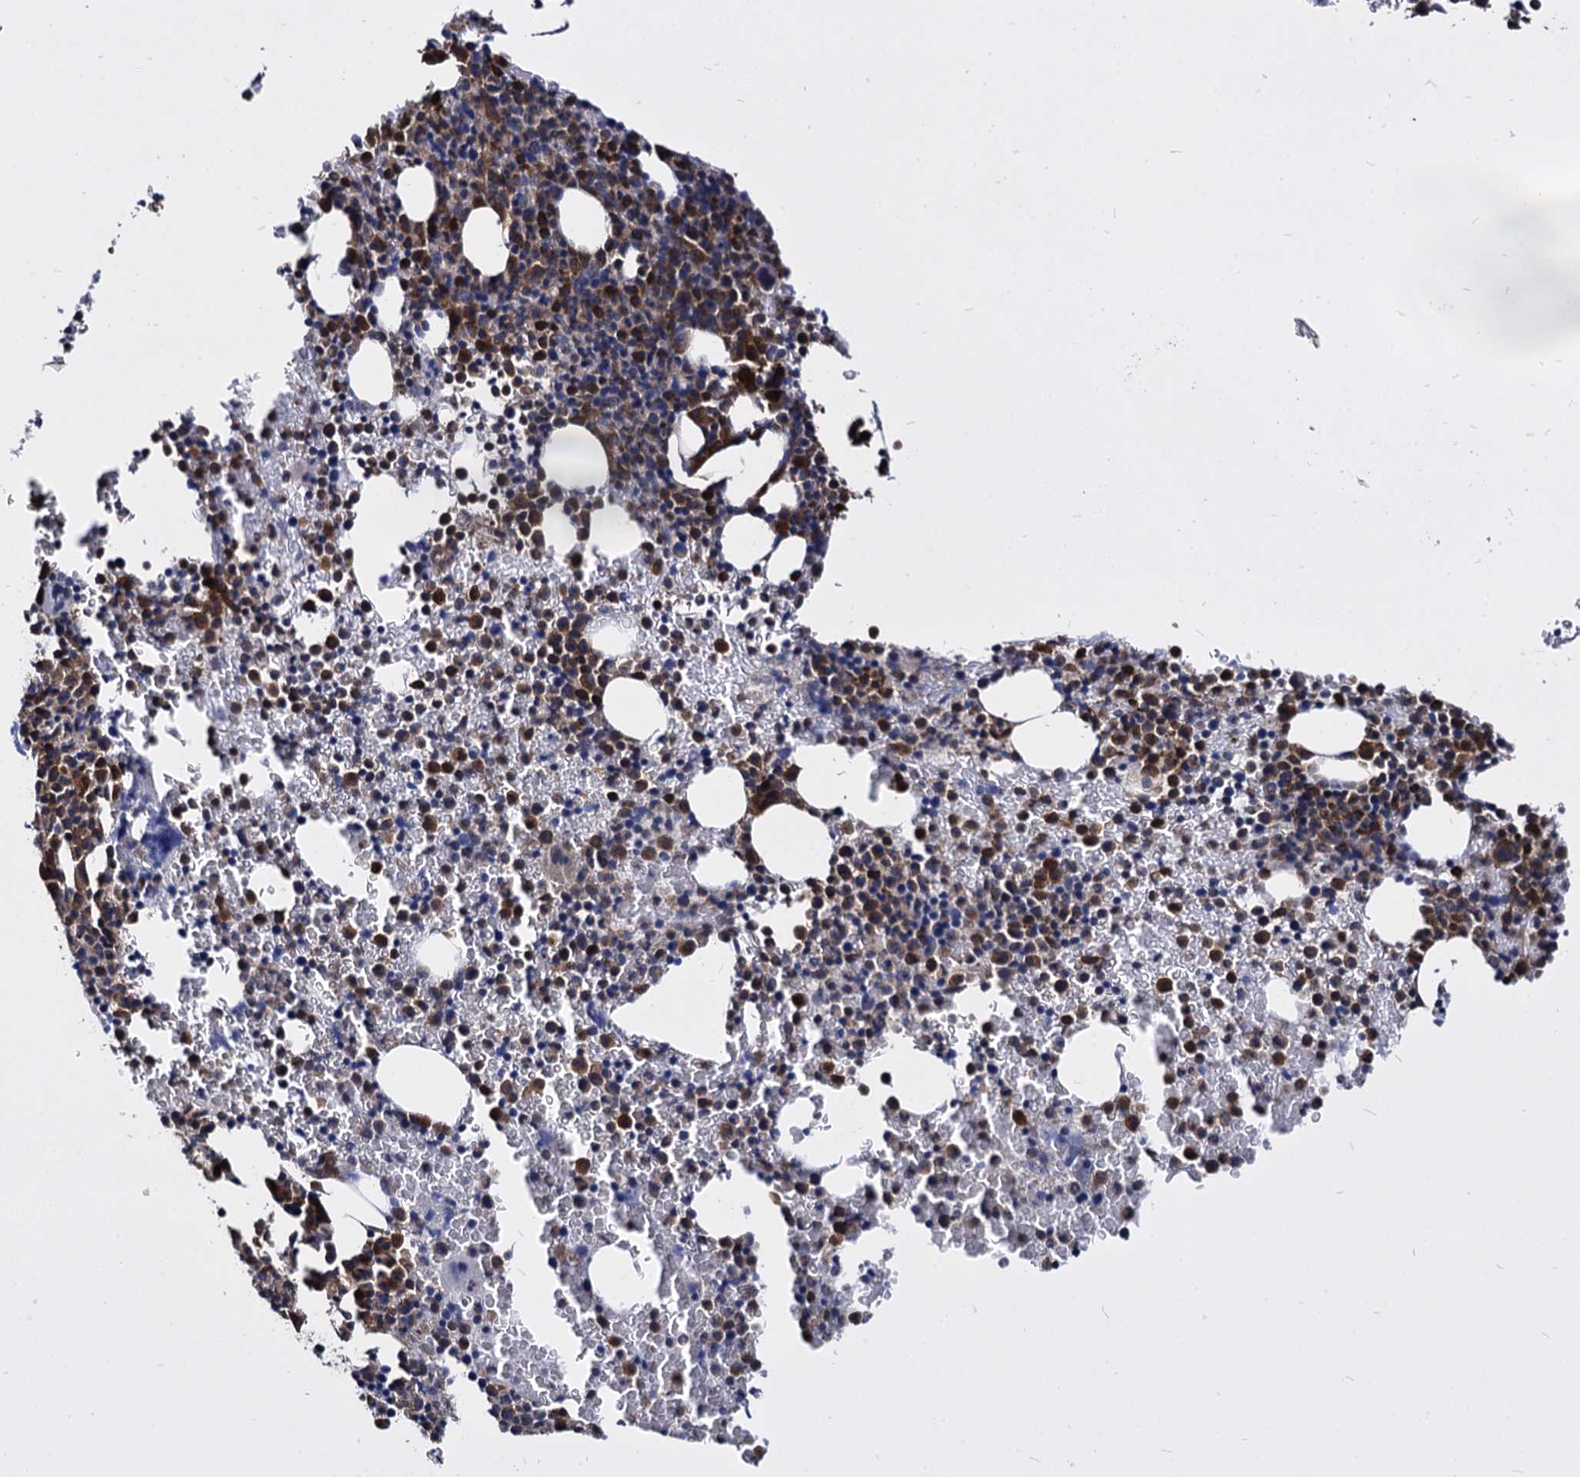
{"staining": {"intensity": "moderate", "quantity": "25%-75%", "location": "cytoplasmic/membranous"}, "tissue": "bone marrow", "cell_type": "Hematopoietic cells", "image_type": "normal", "snomed": [{"axis": "morphology", "description": "Normal tissue, NOS"}, {"axis": "topography", "description": "Bone marrow"}], "caption": "DAB (3,3'-diaminobenzidine) immunohistochemical staining of normal bone marrow displays moderate cytoplasmic/membranous protein staining in about 25%-75% of hematopoietic cells. The staining was performed using DAB (3,3'-diaminobenzidine) to visualize the protein expression in brown, while the nuclei were stained in blue with hematoxylin (Magnification: 20x).", "gene": "NME1", "patient": {"sex": "female", "age": 54}}